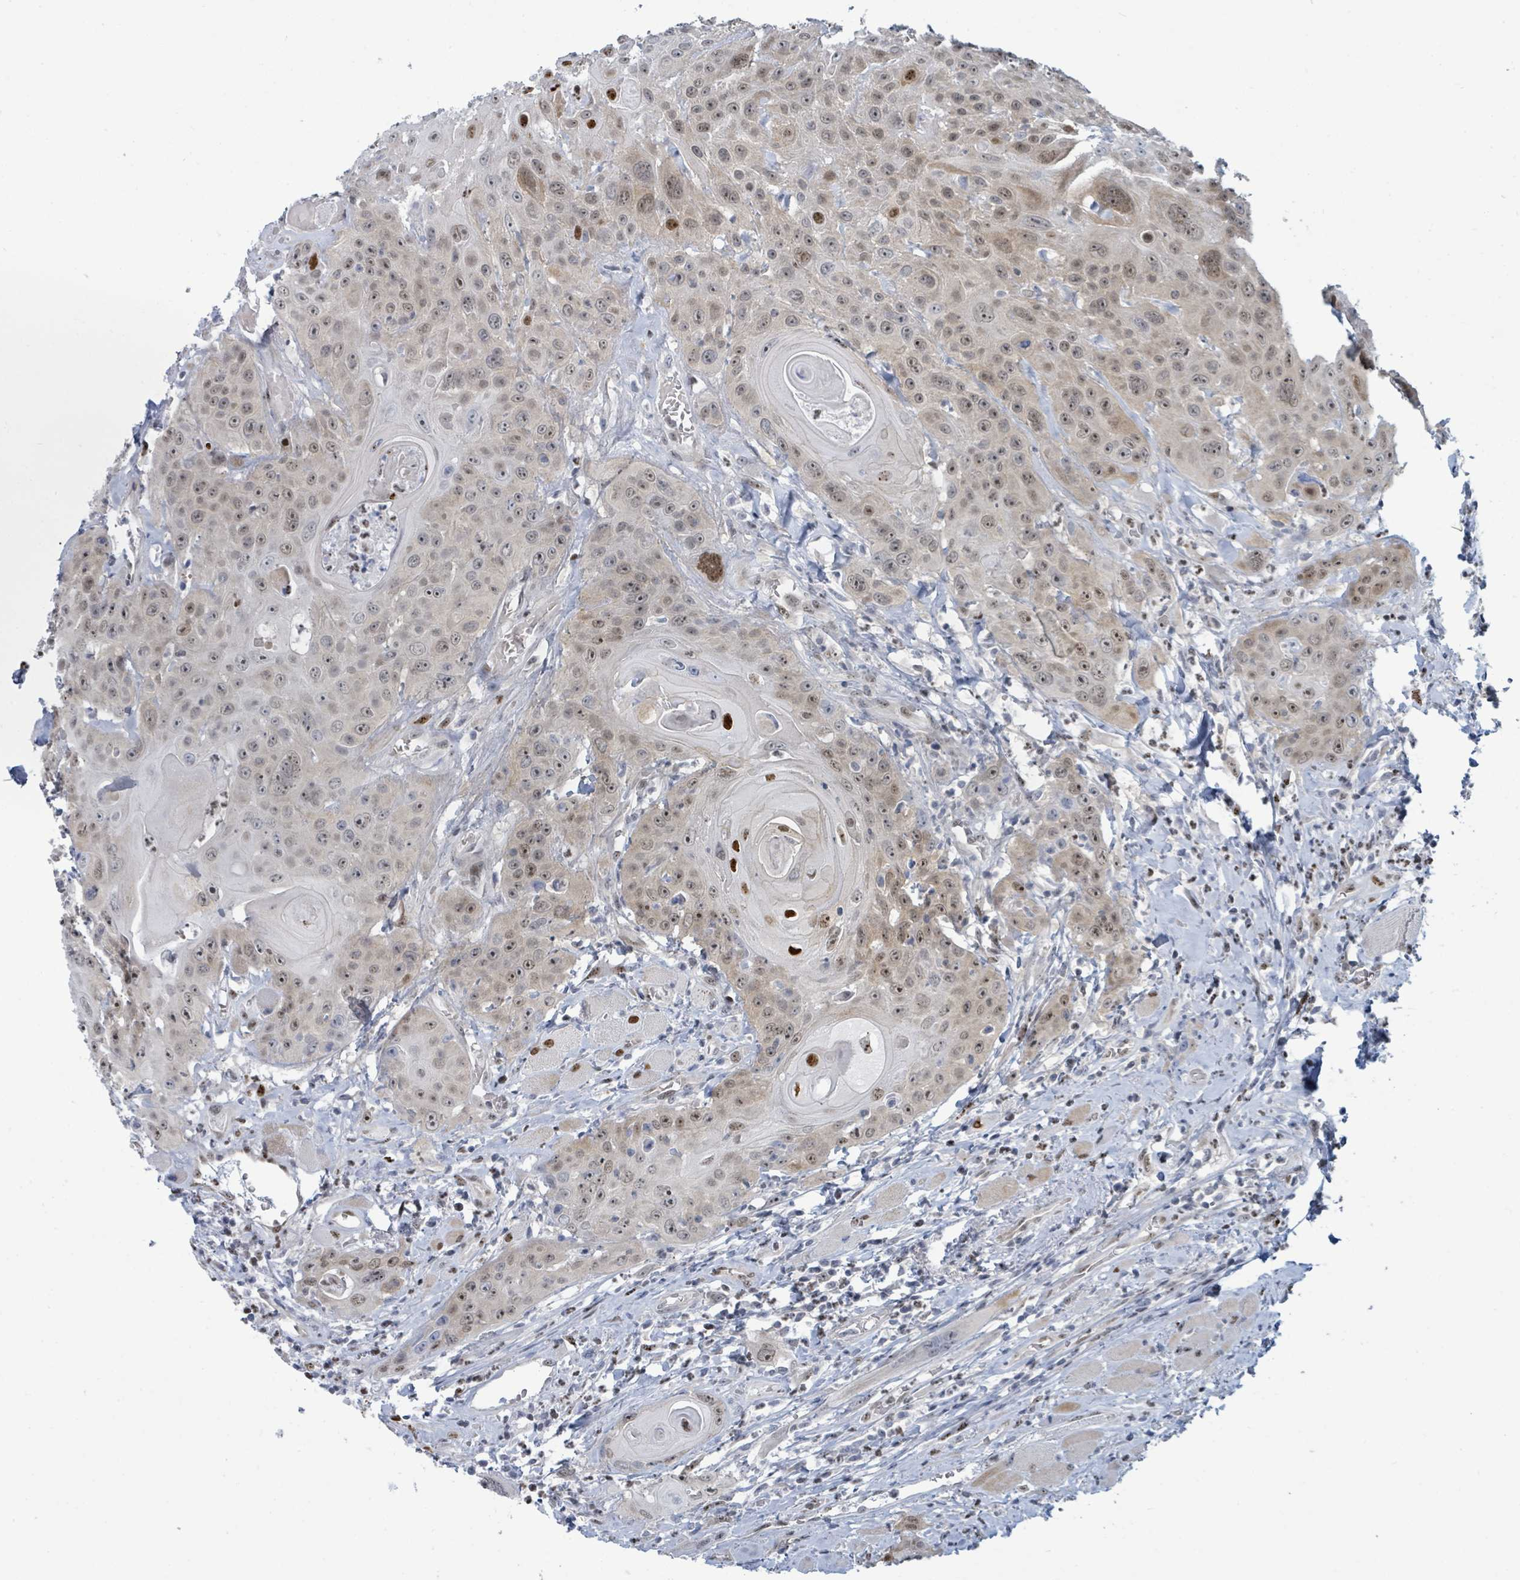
{"staining": {"intensity": "moderate", "quantity": "25%-75%", "location": "nuclear"}, "tissue": "head and neck cancer", "cell_type": "Tumor cells", "image_type": "cancer", "snomed": [{"axis": "morphology", "description": "Squamous cell carcinoma, NOS"}, {"axis": "topography", "description": "Head-Neck"}], "caption": "Brown immunohistochemical staining in human head and neck cancer (squamous cell carcinoma) reveals moderate nuclear staining in approximately 25%-75% of tumor cells.", "gene": "SUMO4", "patient": {"sex": "female", "age": 59}}